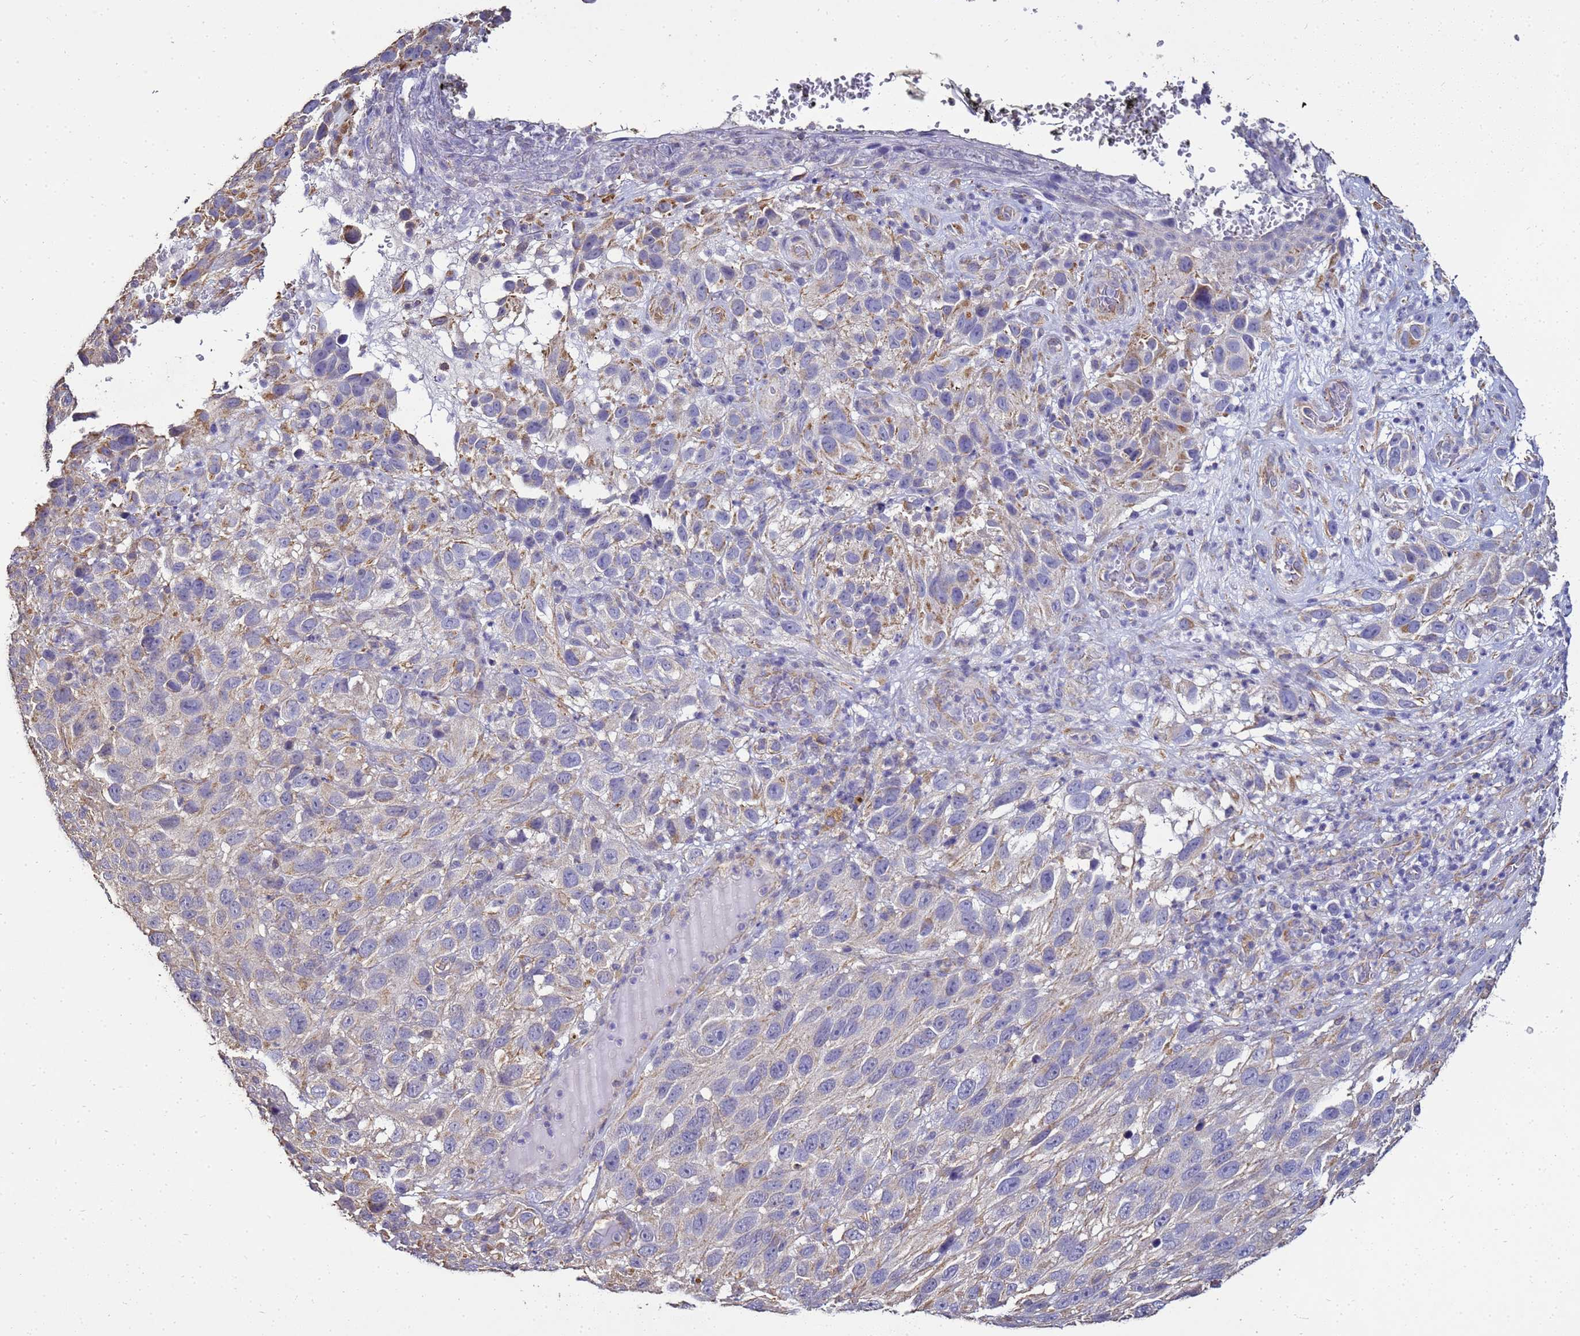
{"staining": {"intensity": "weak", "quantity": "25%-75%", "location": "cytoplasmic/membranous"}, "tissue": "melanoma", "cell_type": "Tumor cells", "image_type": "cancer", "snomed": [{"axis": "morphology", "description": "Malignant melanoma, NOS"}, {"axis": "topography", "description": "Skin"}], "caption": "Tumor cells display weak cytoplasmic/membranous expression in approximately 25%-75% of cells in malignant melanoma. The staining is performed using DAB brown chromogen to label protein expression. The nuclei are counter-stained blue using hematoxylin.", "gene": "ENOPH1", "patient": {"sex": "female", "age": 96}}